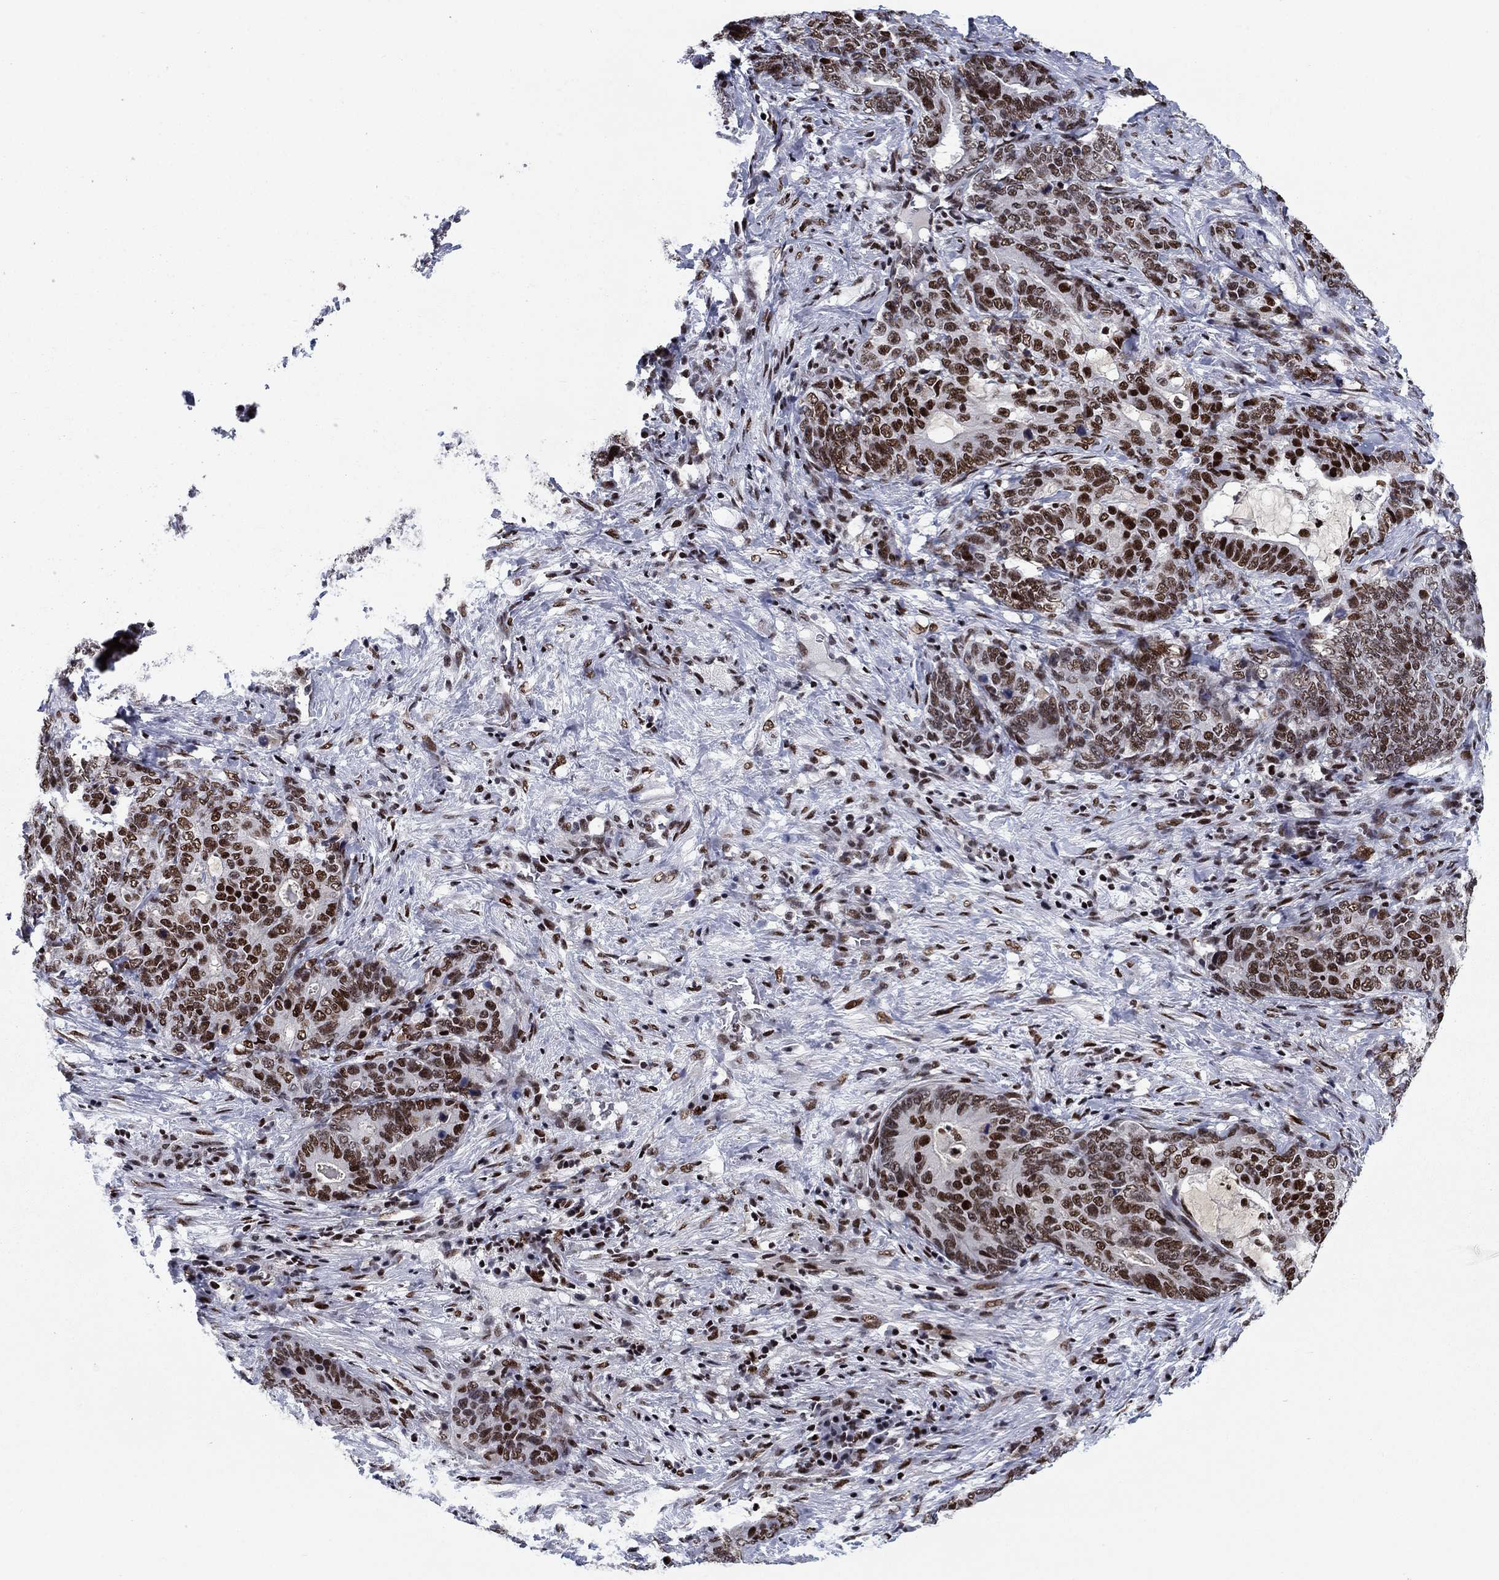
{"staining": {"intensity": "strong", "quantity": ">75%", "location": "nuclear"}, "tissue": "stomach cancer", "cell_type": "Tumor cells", "image_type": "cancer", "snomed": [{"axis": "morphology", "description": "Normal tissue, NOS"}, {"axis": "morphology", "description": "Adenocarcinoma, NOS"}, {"axis": "topography", "description": "Stomach"}], "caption": "A brown stain shows strong nuclear staining of a protein in adenocarcinoma (stomach) tumor cells. The staining is performed using DAB (3,3'-diaminobenzidine) brown chromogen to label protein expression. The nuclei are counter-stained blue using hematoxylin.", "gene": "RPRD1B", "patient": {"sex": "female", "age": 64}}